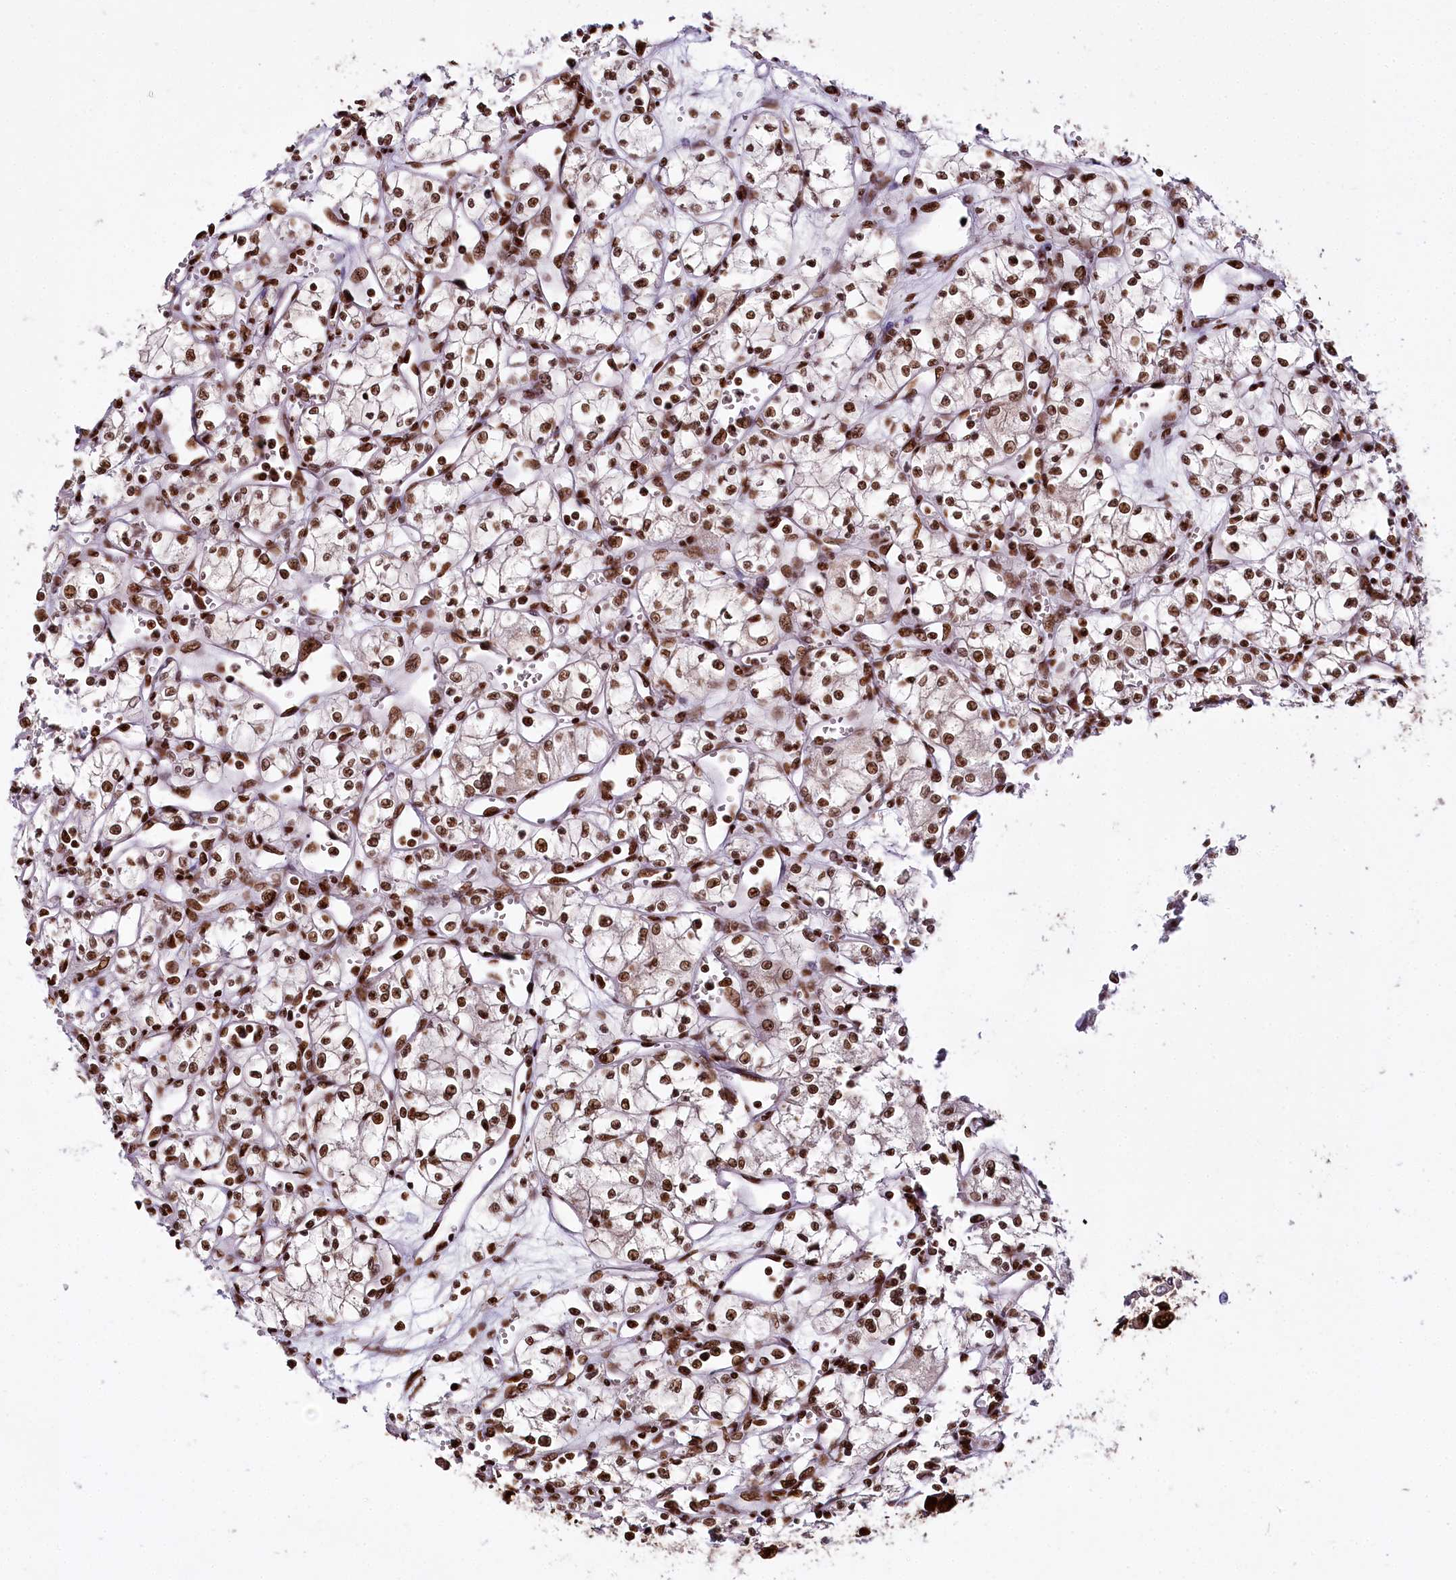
{"staining": {"intensity": "strong", "quantity": ">75%", "location": "nuclear"}, "tissue": "renal cancer", "cell_type": "Tumor cells", "image_type": "cancer", "snomed": [{"axis": "morphology", "description": "Adenocarcinoma, NOS"}, {"axis": "topography", "description": "Kidney"}], "caption": "DAB (3,3'-diaminobenzidine) immunohistochemical staining of renal cancer reveals strong nuclear protein expression in approximately >75% of tumor cells.", "gene": "SMARCE1", "patient": {"sex": "male", "age": 59}}